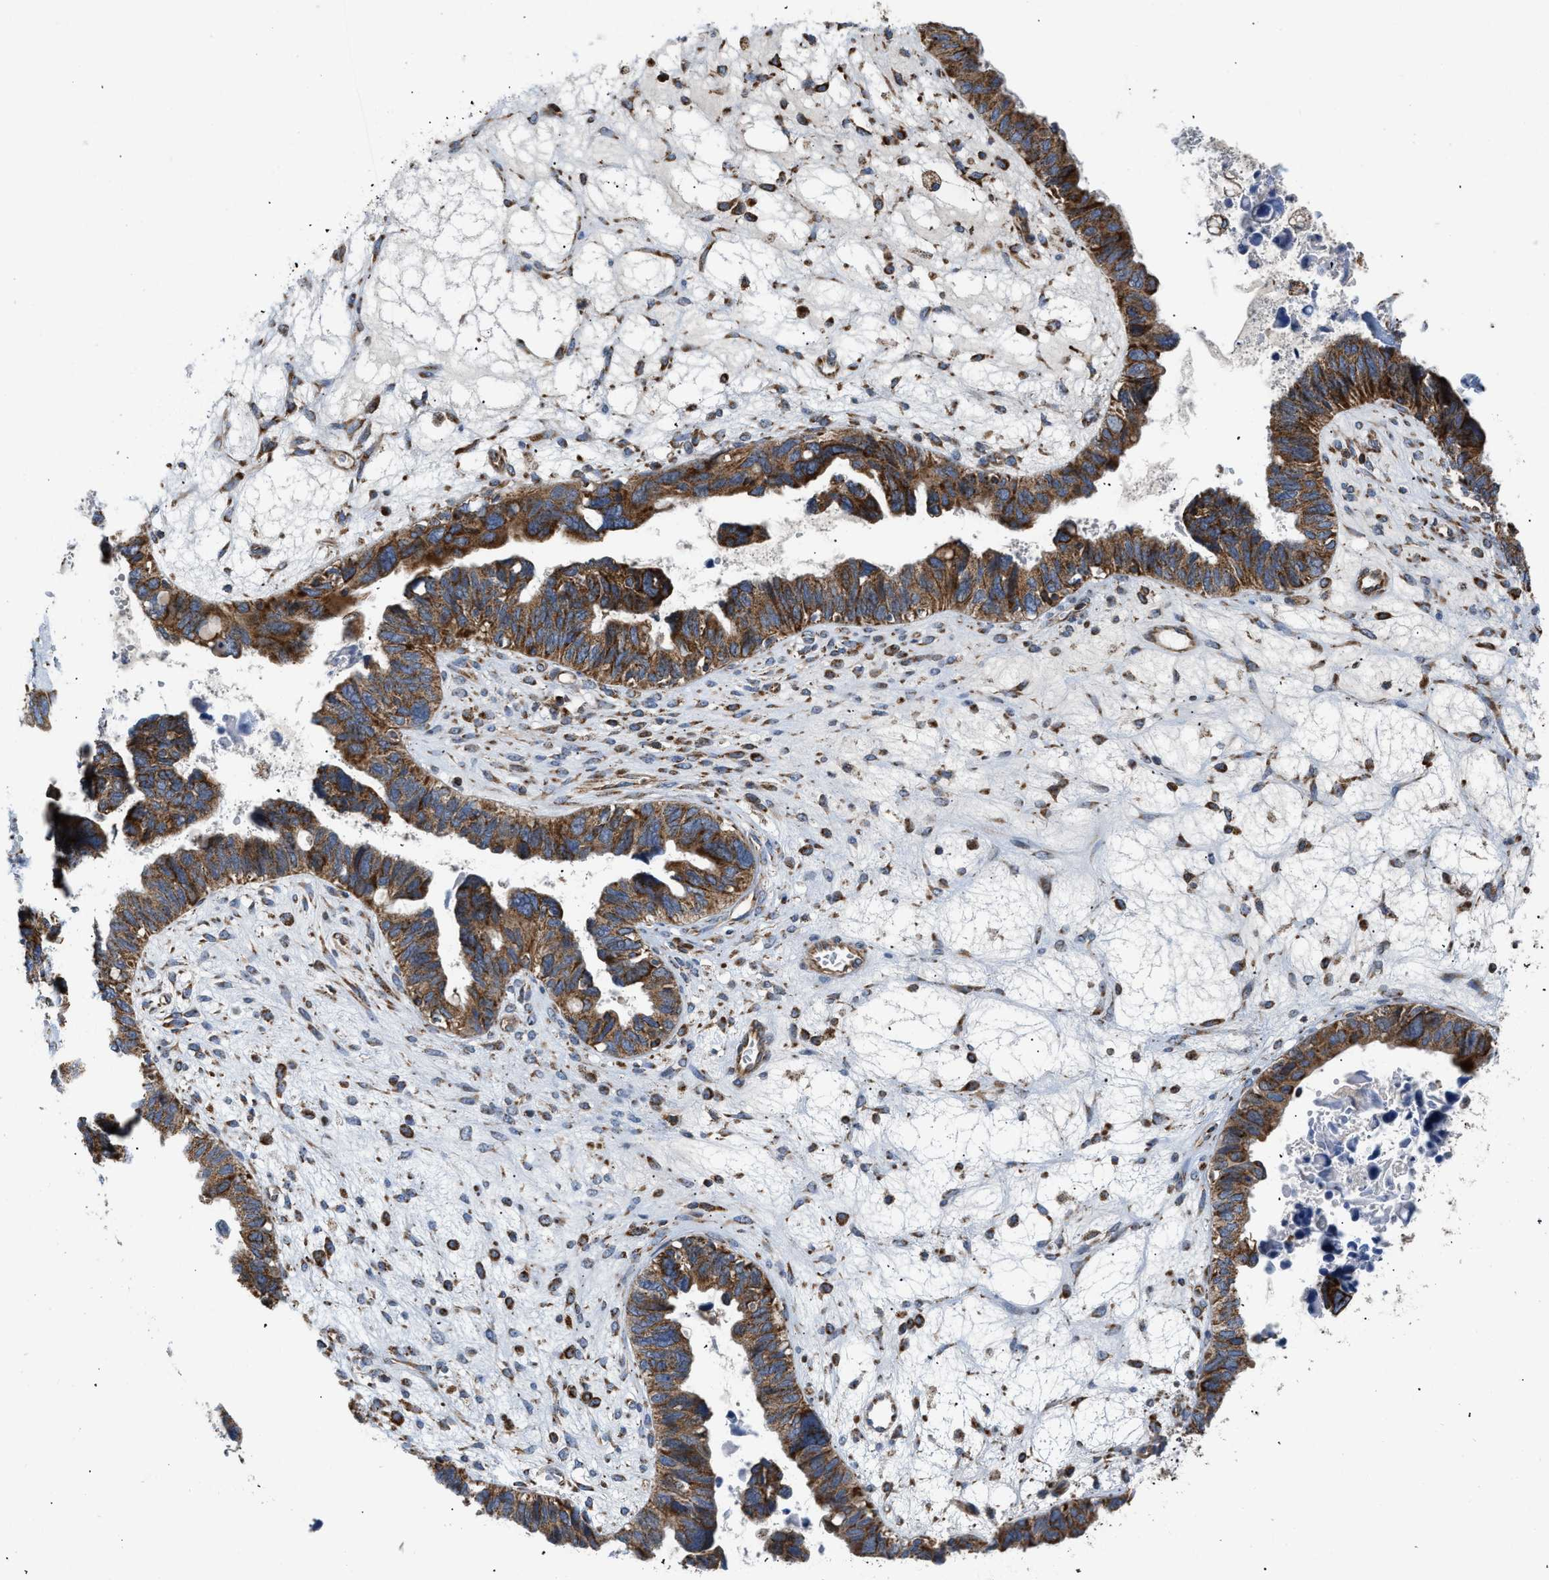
{"staining": {"intensity": "strong", "quantity": ">75%", "location": "cytoplasmic/membranous"}, "tissue": "ovarian cancer", "cell_type": "Tumor cells", "image_type": "cancer", "snomed": [{"axis": "morphology", "description": "Cystadenocarcinoma, serous, NOS"}, {"axis": "topography", "description": "Ovary"}], "caption": "A photomicrograph showing strong cytoplasmic/membranous positivity in about >75% of tumor cells in ovarian cancer, as visualized by brown immunohistochemical staining.", "gene": "OPTN", "patient": {"sex": "female", "age": 79}}